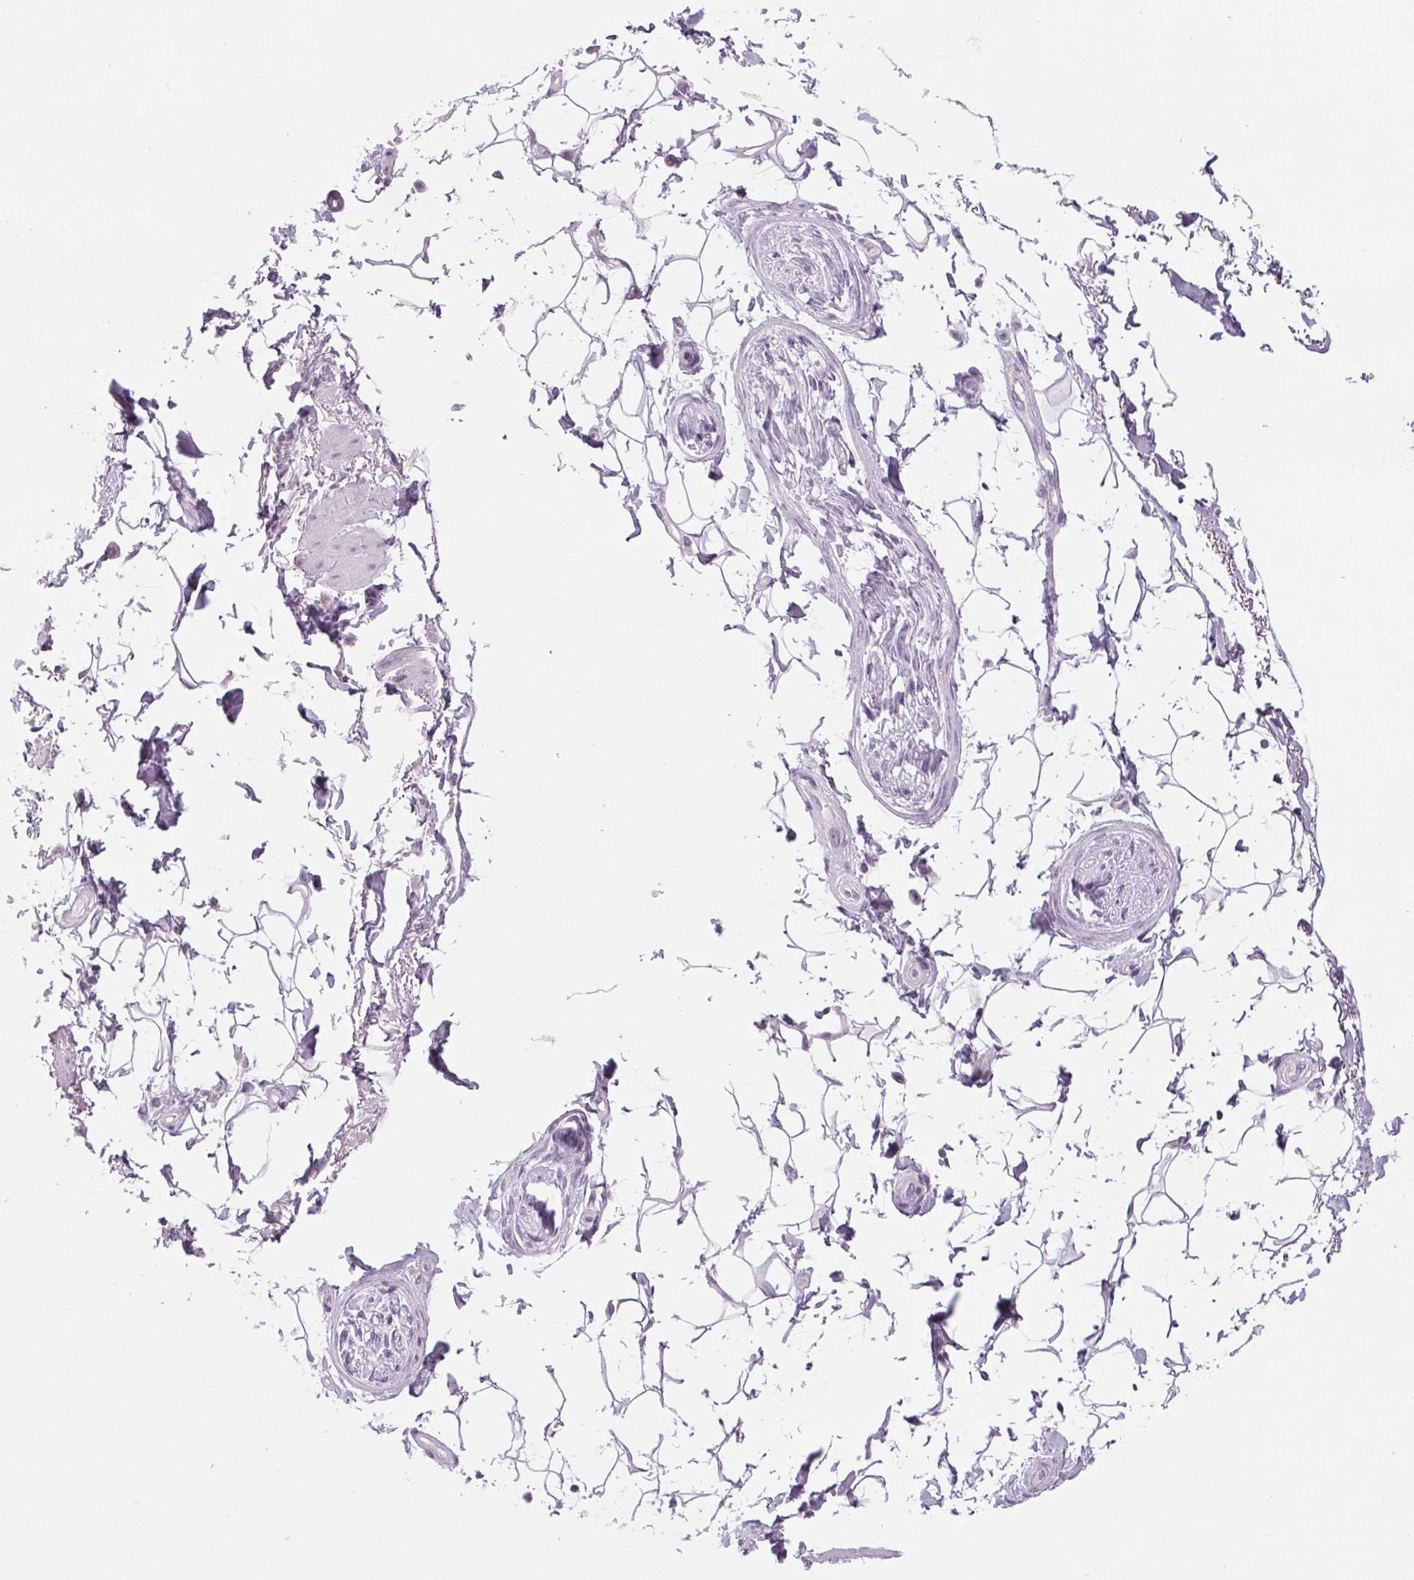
{"staining": {"intensity": "negative", "quantity": "none", "location": "none"}, "tissue": "adipose tissue", "cell_type": "Adipocytes", "image_type": "normal", "snomed": [{"axis": "morphology", "description": "Normal tissue, NOS"}, {"axis": "topography", "description": "Anal"}, {"axis": "topography", "description": "Peripheral nerve tissue"}], "caption": "Immunohistochemistry of normal adipose tissue demonstrates no positivity in adipocytes.", "gene": "EHHADH", "patient": {"sex": "male", "age": 51}}